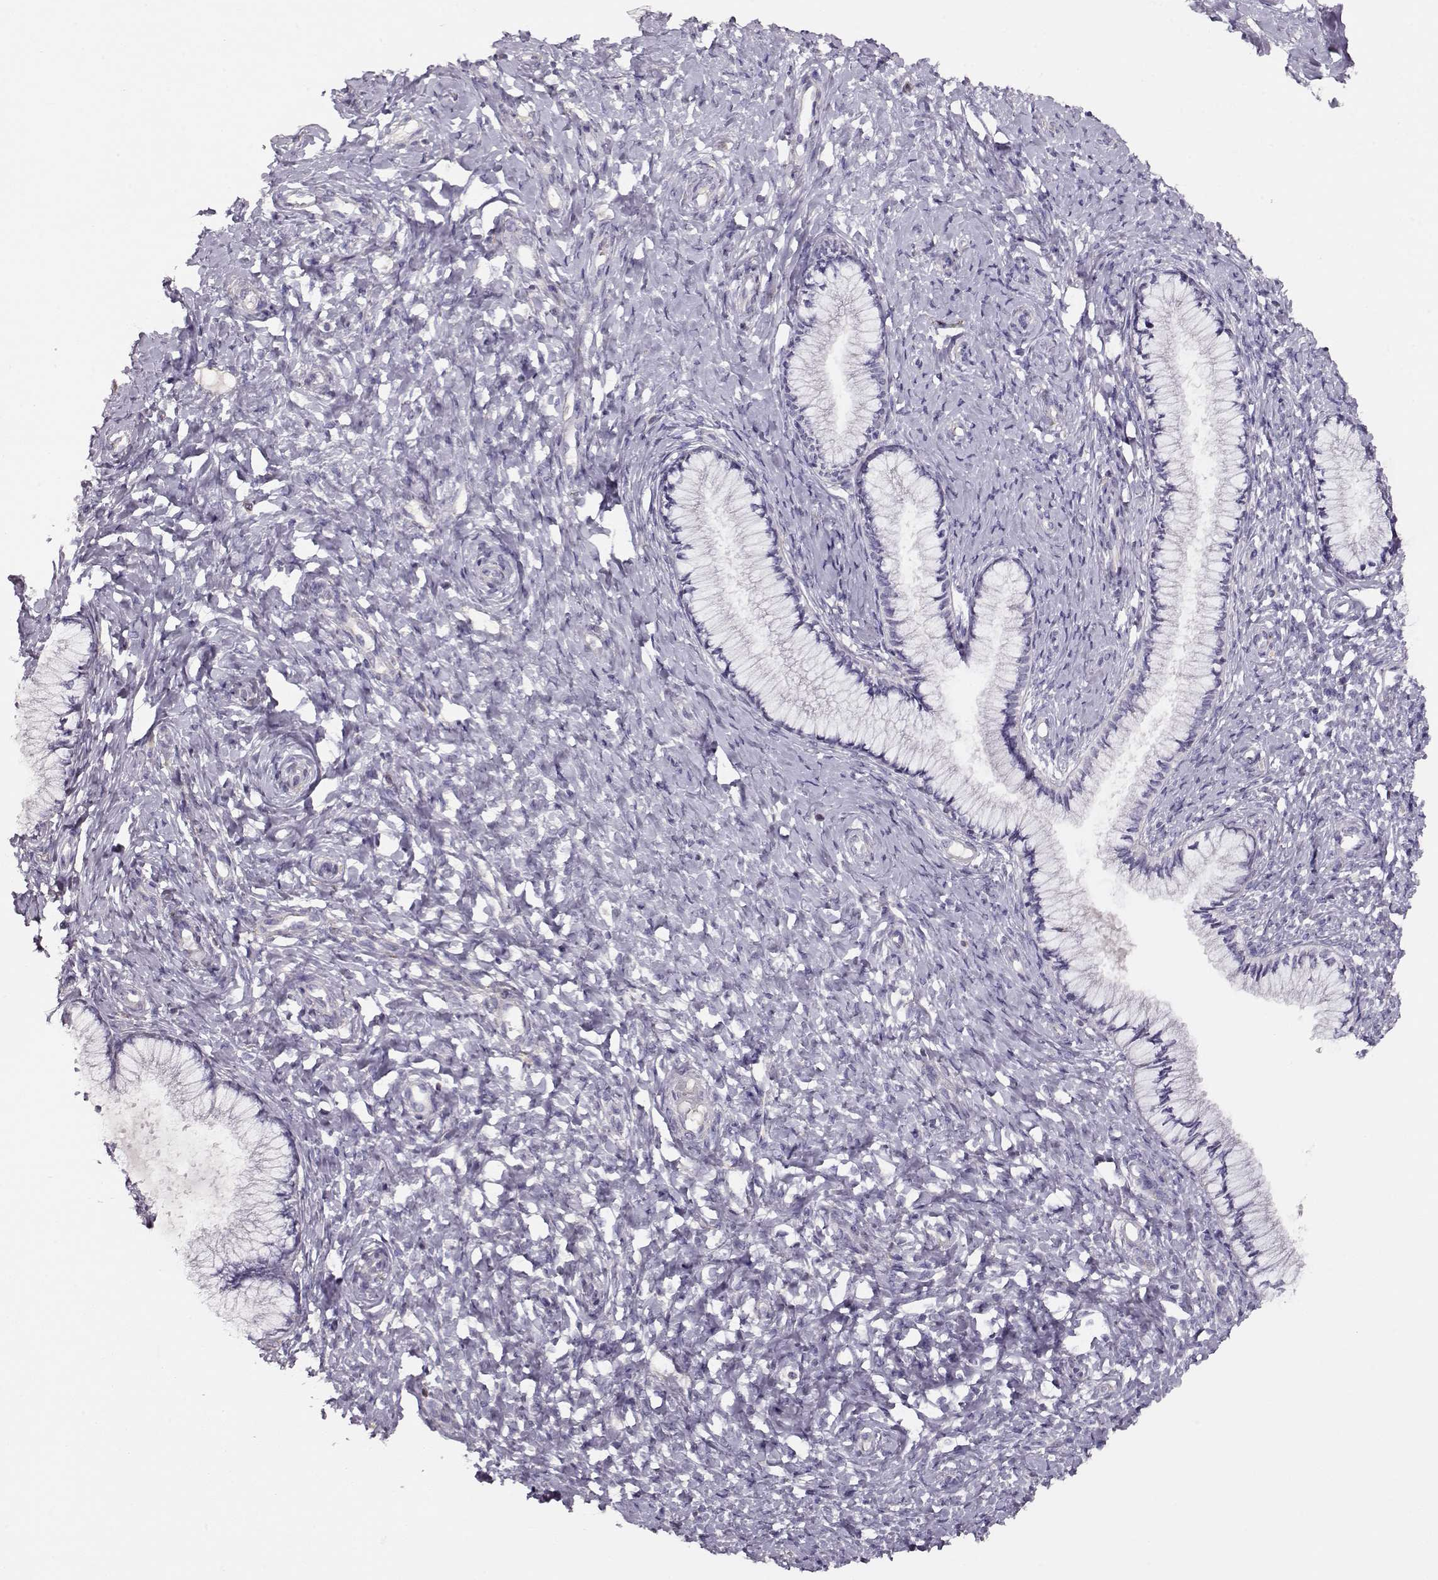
{"staining": {"intensity": "negative", "quantity": "none", "location": "none"}, "tissue": "cervix", "cell_type": "Glandular cells", "image_type": "normal", "snomed": [{"axis": "morphology", "description": "Normal tissue, NOS"}, {"axis": "topography", "description": "Cervix"}], "caption": "The immunohistochemistry (IHC) micrograph has no significant expression in glandular cells of cervix.", "gene": "RBM44", "patient": {"sex": "female", "age": 37}}